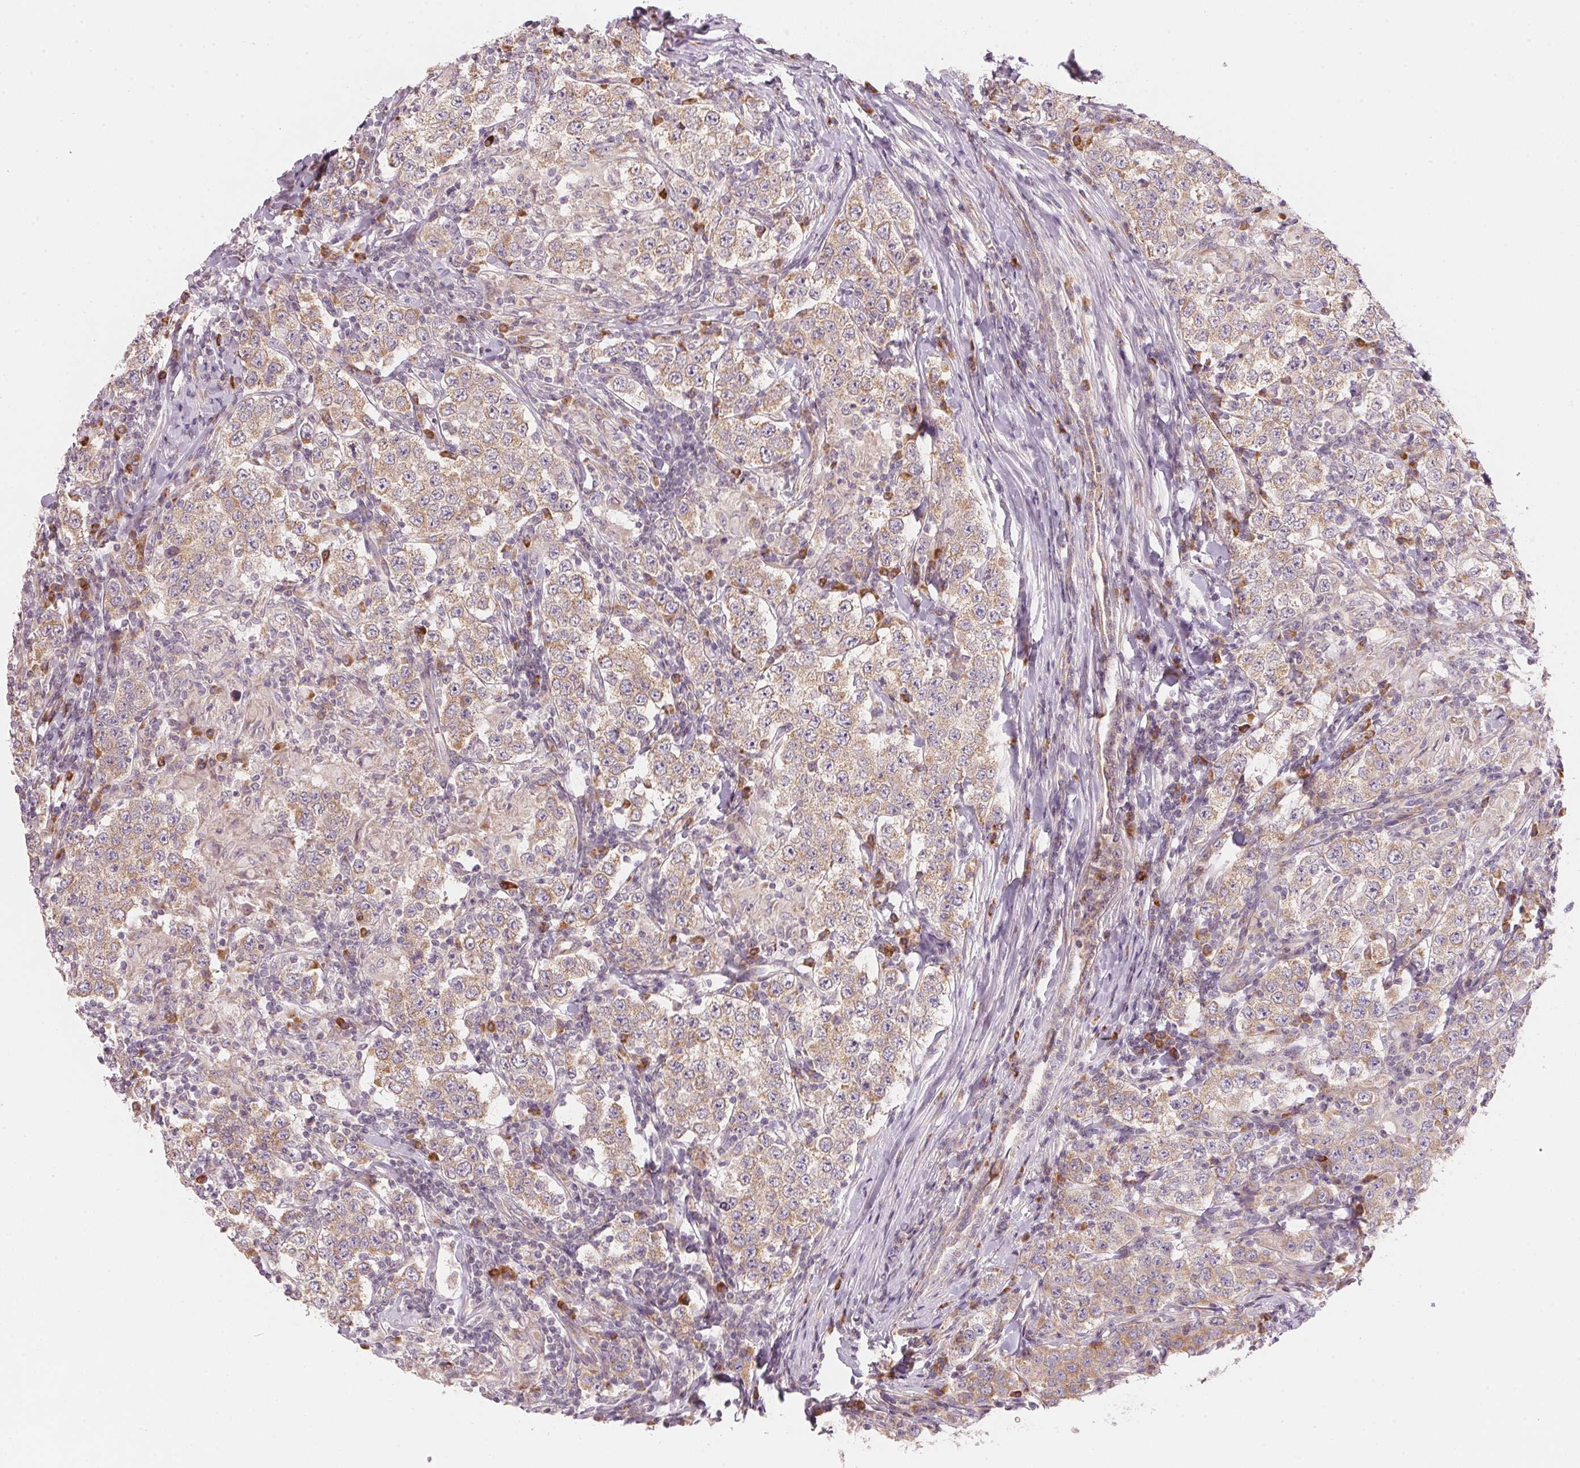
{"staining": {"intensity": "weak", "quantity": ">75%", "location": "cytoplasmic/membranous"}, "tissue": "testis cancer", "cell_type": "Tumor cells", "image_type": "cancer", "snomed": [{"axis": "morphology", "description": "Seminoma, NOS"}, {"axis": "morphology", "description": "Carcinoma, Embryonal, NOS"}, {"axis": "topography", "description": "Testis"}], "caption": "This photomicrograph shows testis cancer stained with immunohistochemistry to label a protein in brown. The cytoplasmic/membranous of tumor cells show weak positivity for the protein. Nuclei are counter-stained blue.", "gene": "BLOC1S2", "patient": {"sex": "male", "age": 41}}